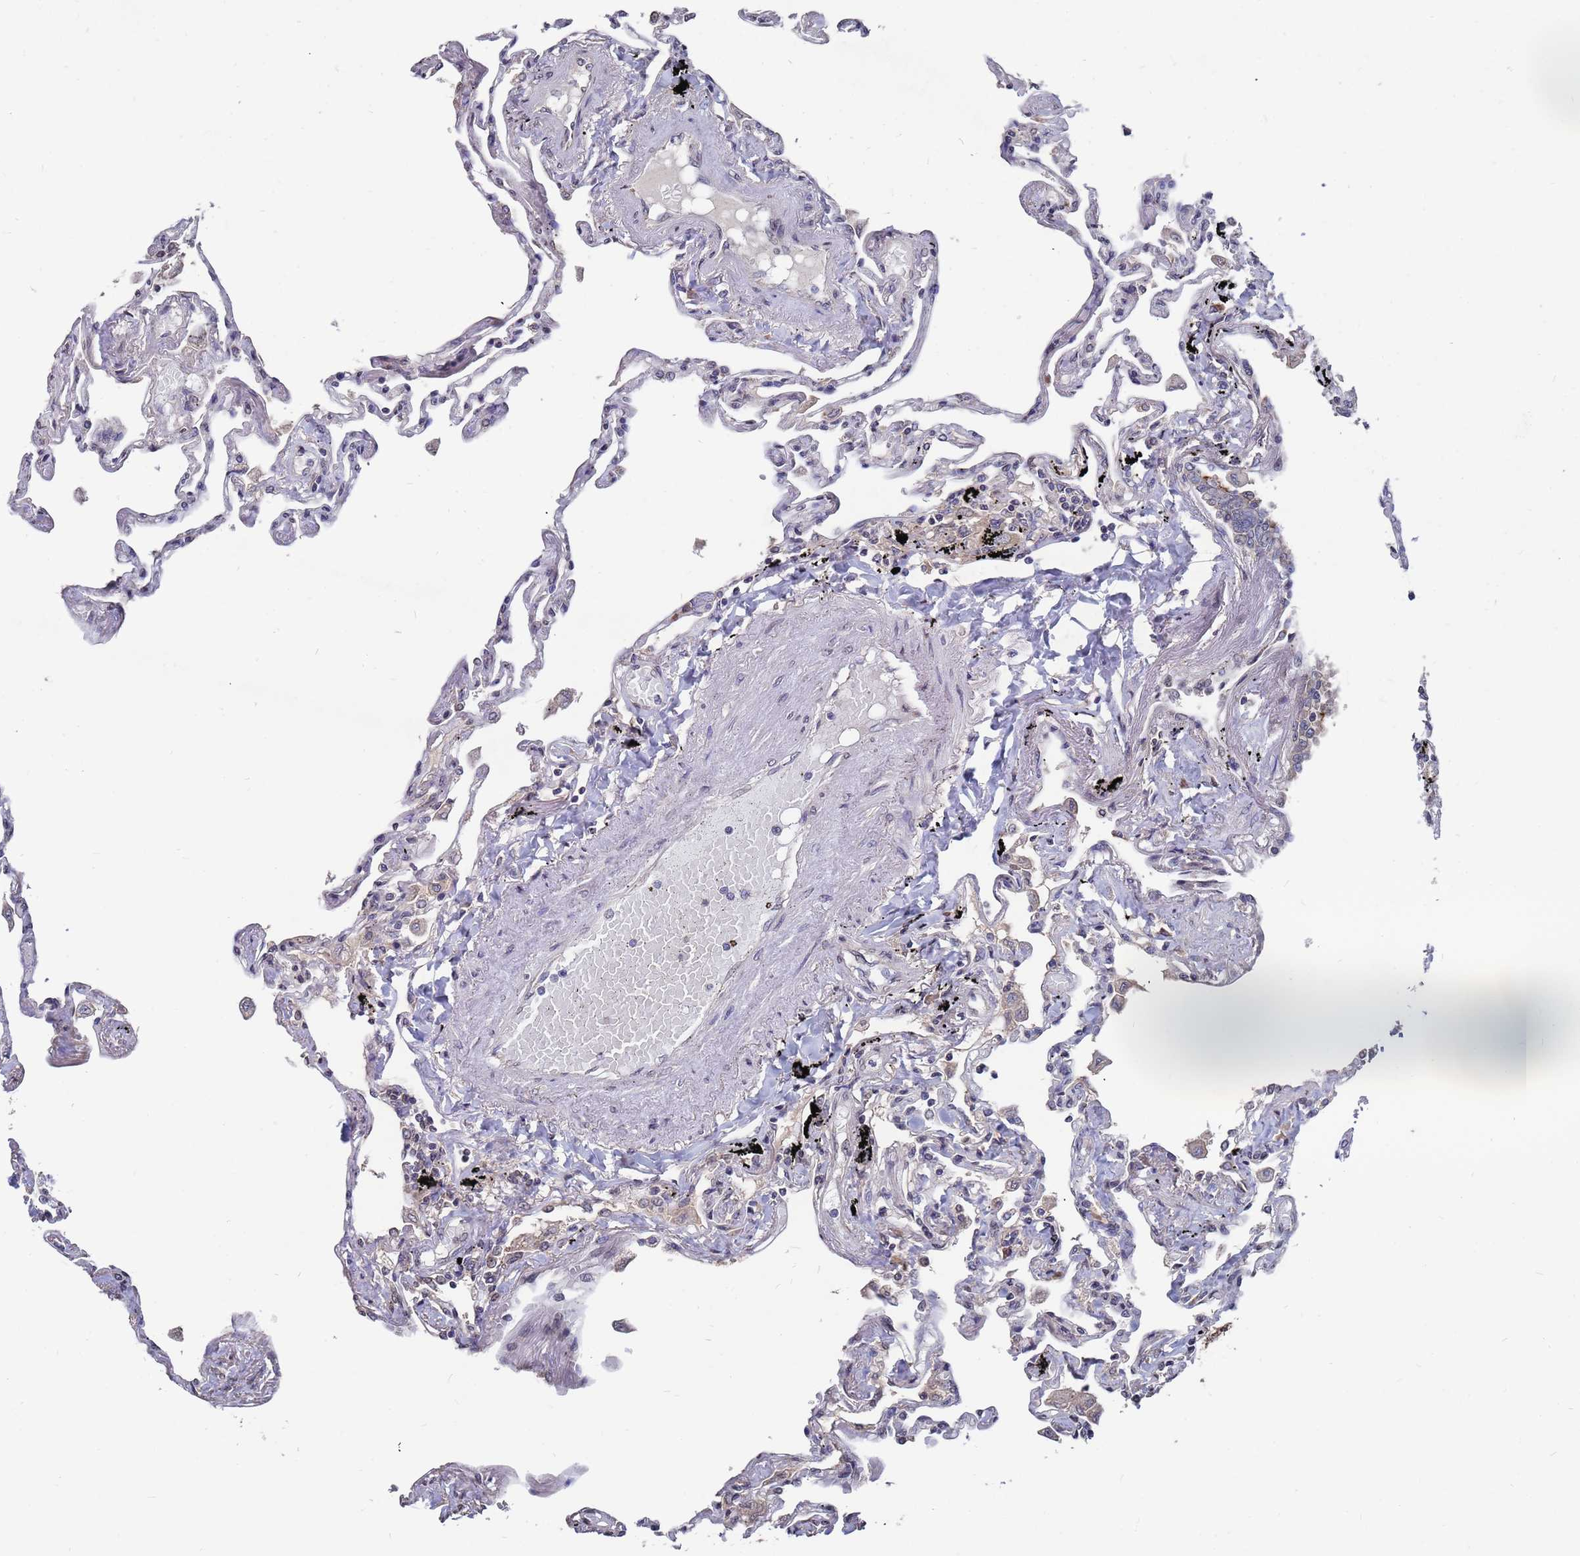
{"staining": {"intensity": "moderate", "quantity": "<25%", "location": "cytoplasmic/membranous"}, "tissue": "lung", "cell_type": "Alveolar cells", "image_type": "normal", "snomed": [{"axis": "morphology", "description": "Normal tissue, NOS"}, {"axis": "topography", "description": "Lung"}], "caption": "This photomicrograph reveals unremarkable lung stained with immunohistochemistry to label a protein in brown. The cytoplasmic/membranous of alveolar cells show moderate positivity for the protein. Nuclei are counter-stained blue.", "gene": "CFAP119", "patient": {"sex": "female", "age": 67}}